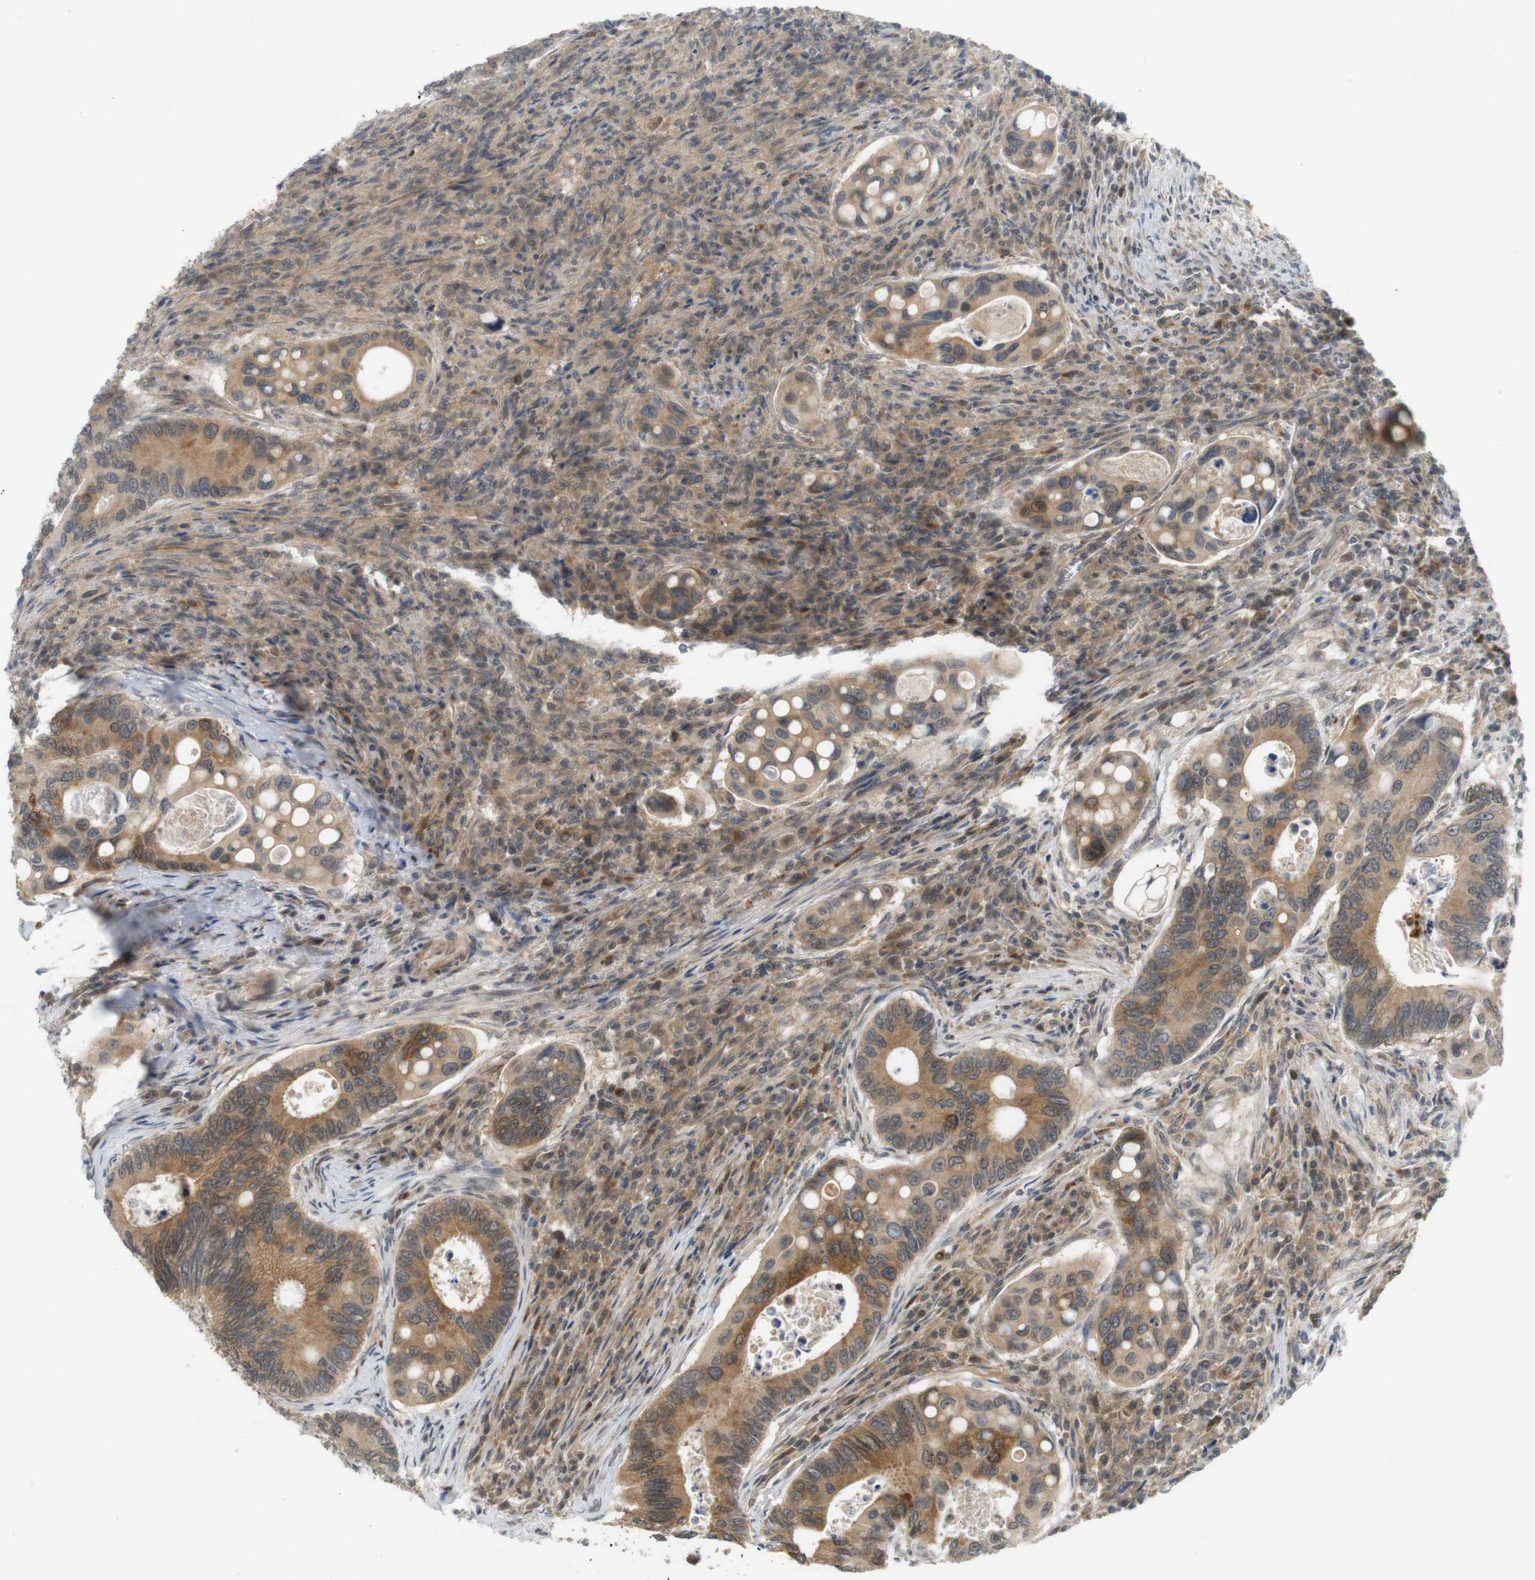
{"staining": {"intensity": "moderate", "quantity": ">75%", "location": "cytoplasmic/membranous"}, "tissue": "colorectal cancer", "cell_type": "Tumor cells", "image_type": "cancer", "snomed": [{"axis": "morphology", "description": "Inflammation, NOS"}, {"axis": "morphology", "description": "Adenocarcinoma, NOS"}, {"axis": "topography", "description": "Colon"}], "caption": "High-magnification brightfield microscopy of colorectal cancer (adenocarcinoma) stained with DAB (brown) and counterstained with hematoxylin (blue). tumor cells exhibit moderate cytoplasmic/membranous positivity is appreciated in approximately>75% of cells.", "gene": "SOCS6", "patient": {"sex": "male", "age": 72}}